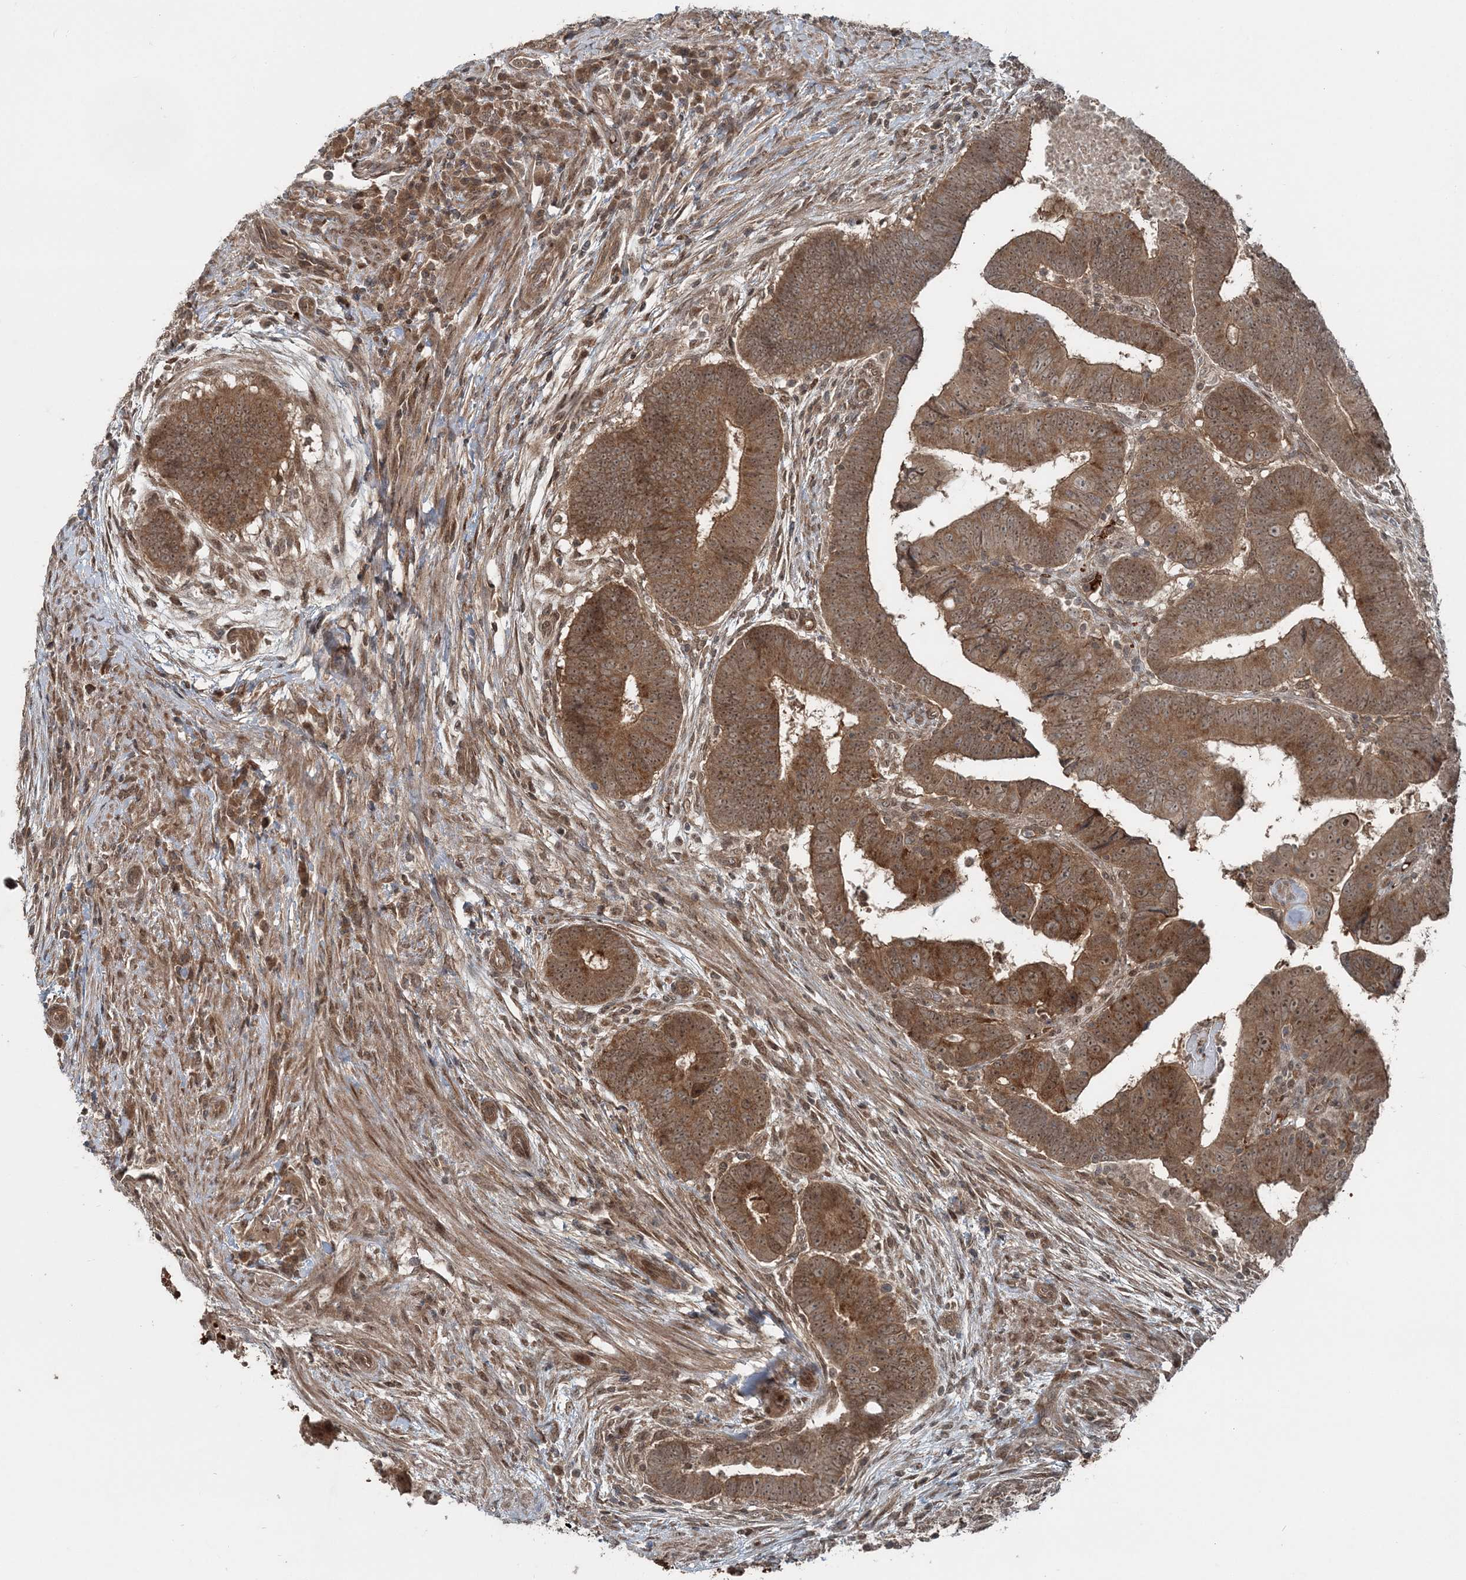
{"staining": {"intensity": "moderate", "quantity": ">75%", "location": "cytoplasmic/membranous,nuclear"}, "tissue": "colorectal cancer", "cell_type": "Tumor cells", "image_type": "cancer", "snomed": [{"axis": "morphology", "description": "Normal tissue, NOS"}, {"axis": "morphology", "description": "Adenocarcinoma, NOS"}, {"axis": "topography", "description": "Rectum"}], "caption": "This is an image of immunohistochemistry staining of colorectal cancer, which shows moderate positivity in the cytoplasmic/membranous and nuclear of tumor cells.", "gene": "FBXL17", "patient": {"sex": "female", "age": 65}}